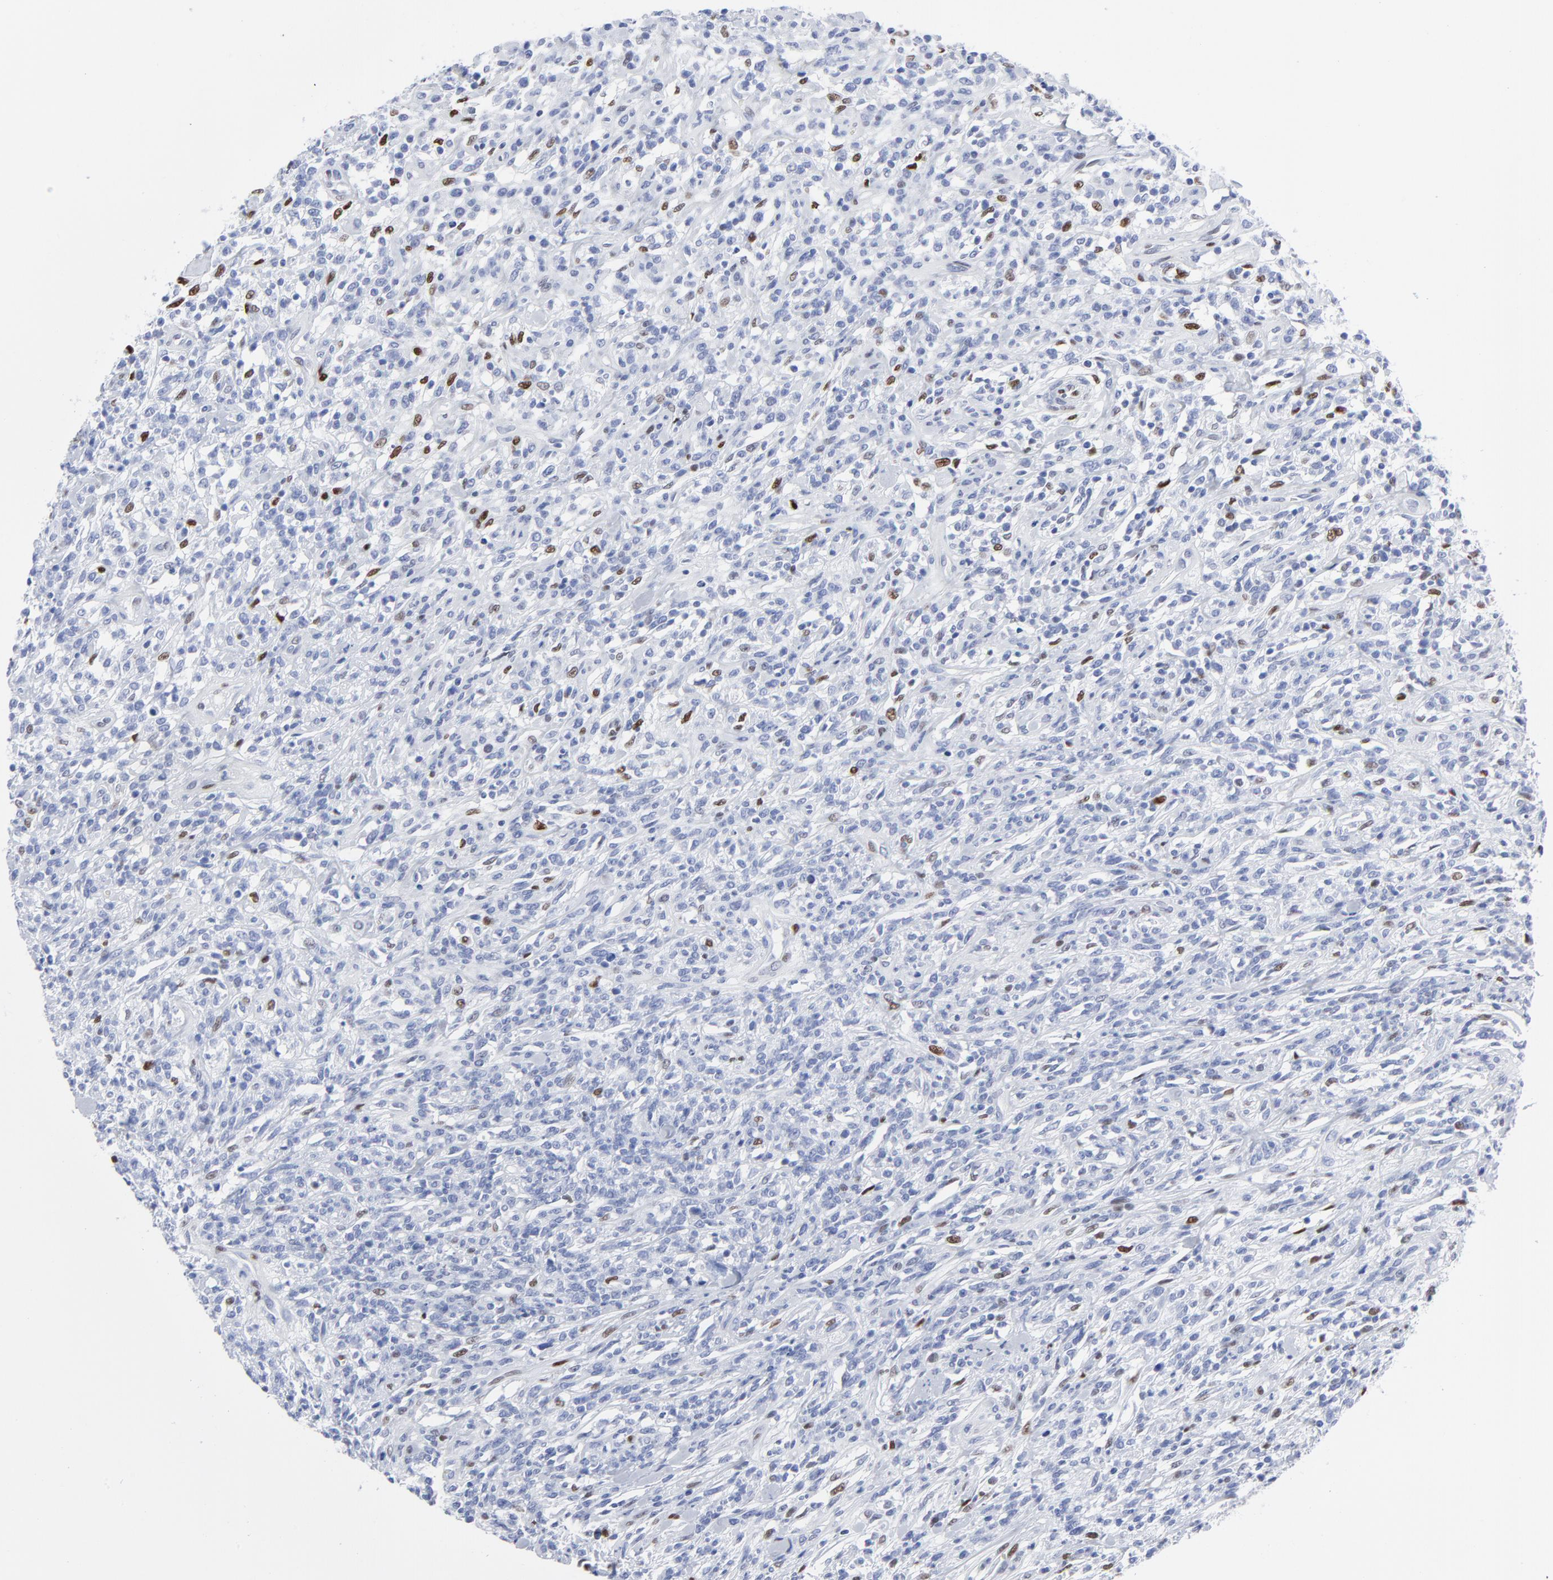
{"staining": {"intensity": "moderate", "quantity": "<25%", "location": "nuclear"}, "tissue": "lymphoma", "cell_type": "Tumor cells", "image_type": "cancer", "snomed": [{"axis": "morphology", "description": "Malignant lymphoma, non-Hodgkin's type, High grade"}, {"axis": "topography", "description": "Lymph node"}], "caption": "Immunohistochemistry (IHC) (DAB) staining of human malignant lymphoma, non-Hodgkin's type (high-grade) demonstrates moderate nuclear protein staining in about <25% of tumor cells.", "gene": "JUN", "patient": {"sex": "female", "age": 73}}